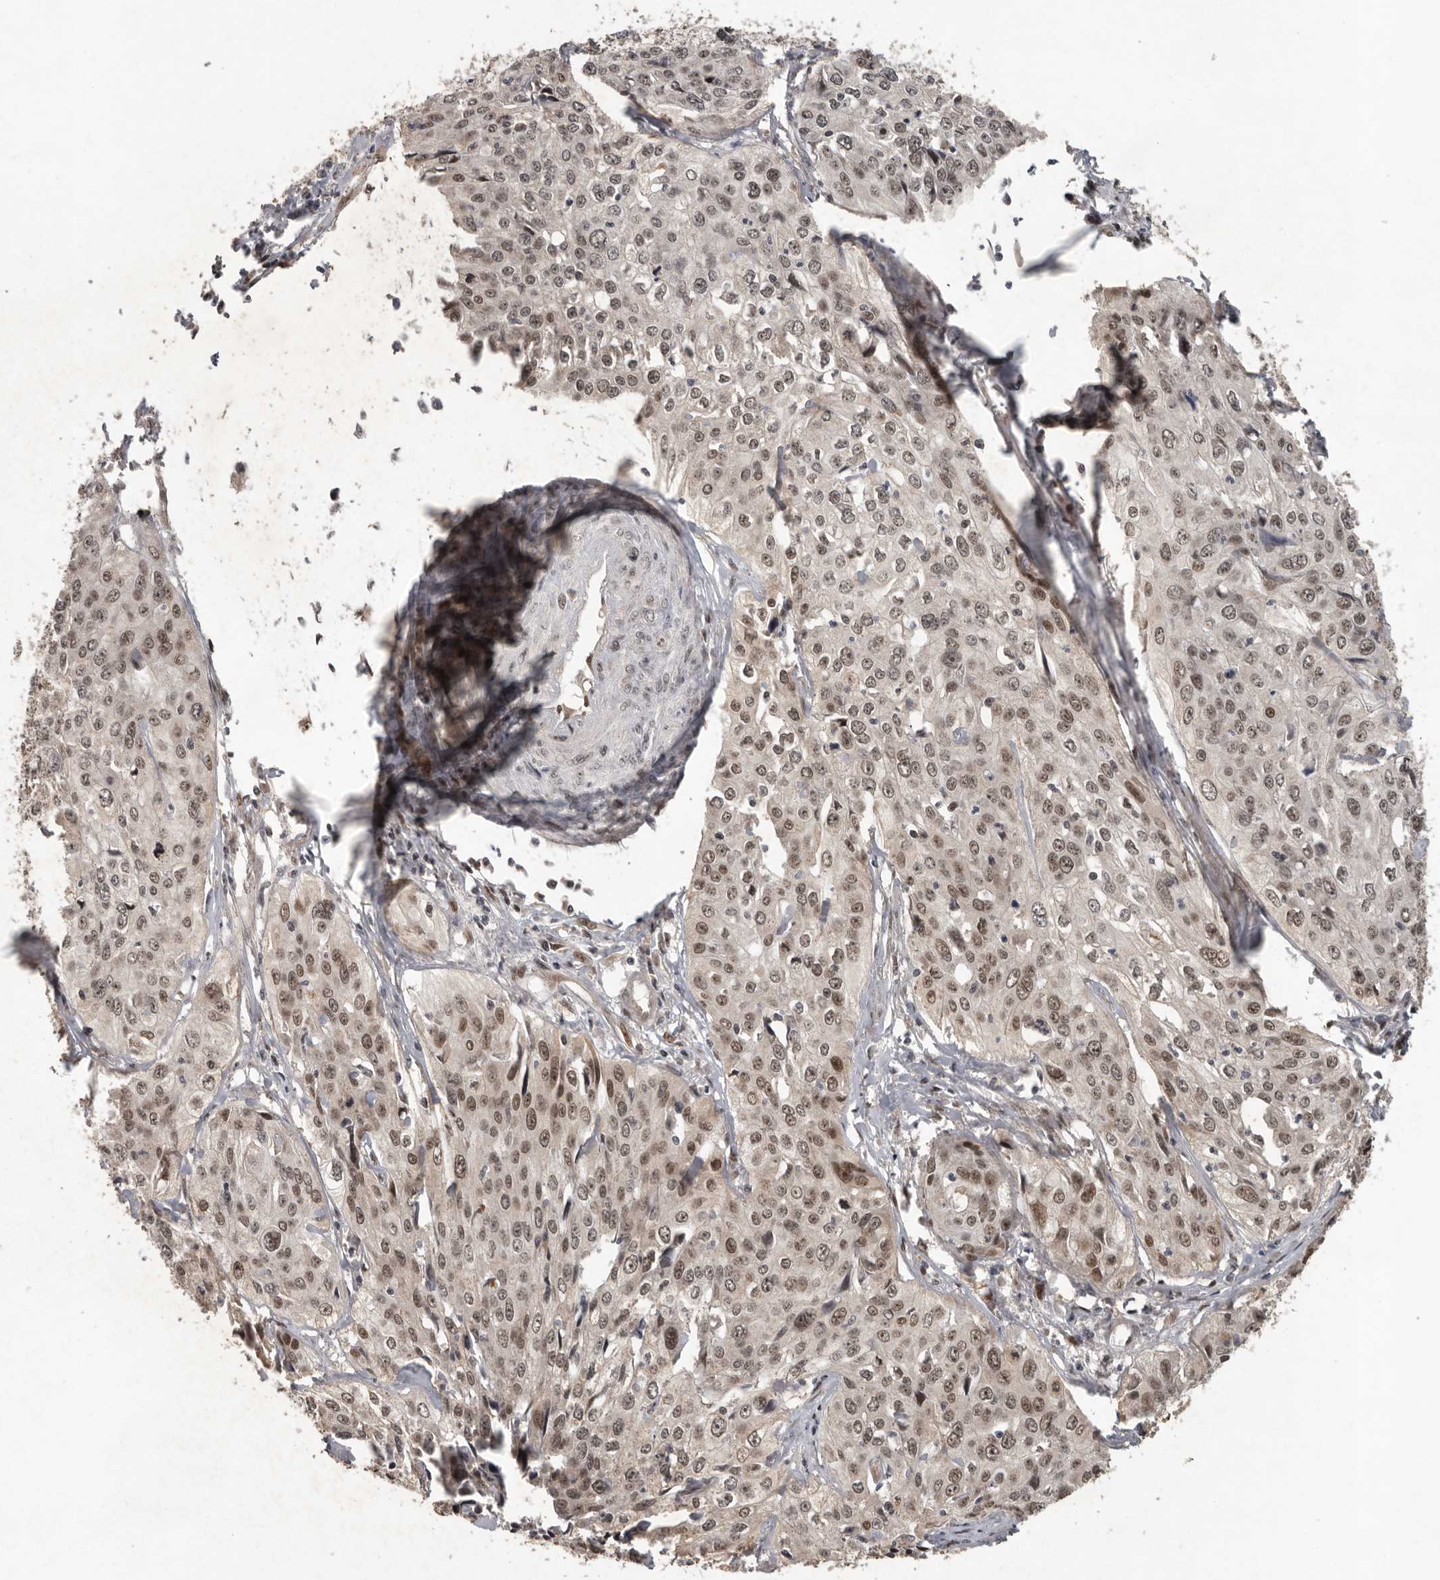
{"staining": {"intensity": "weak", "quantity": ">75%", "location": "nuclear"}, "tissue": "cervical cancer", "cell_type": "Tumor cells", "image_type": "cancer", "snomed": [{"axis": "morphology", "description": "Squamous cell carcinoma, NOS"}, {"axis": "topography", "description": "Cervix"}], "caption": "Protein staining shows weak nuclear staining in about >75% of tumor cells in cervical cancer.", "gene": "CDC27", "patient": {"sex": "female", "age": 31}}